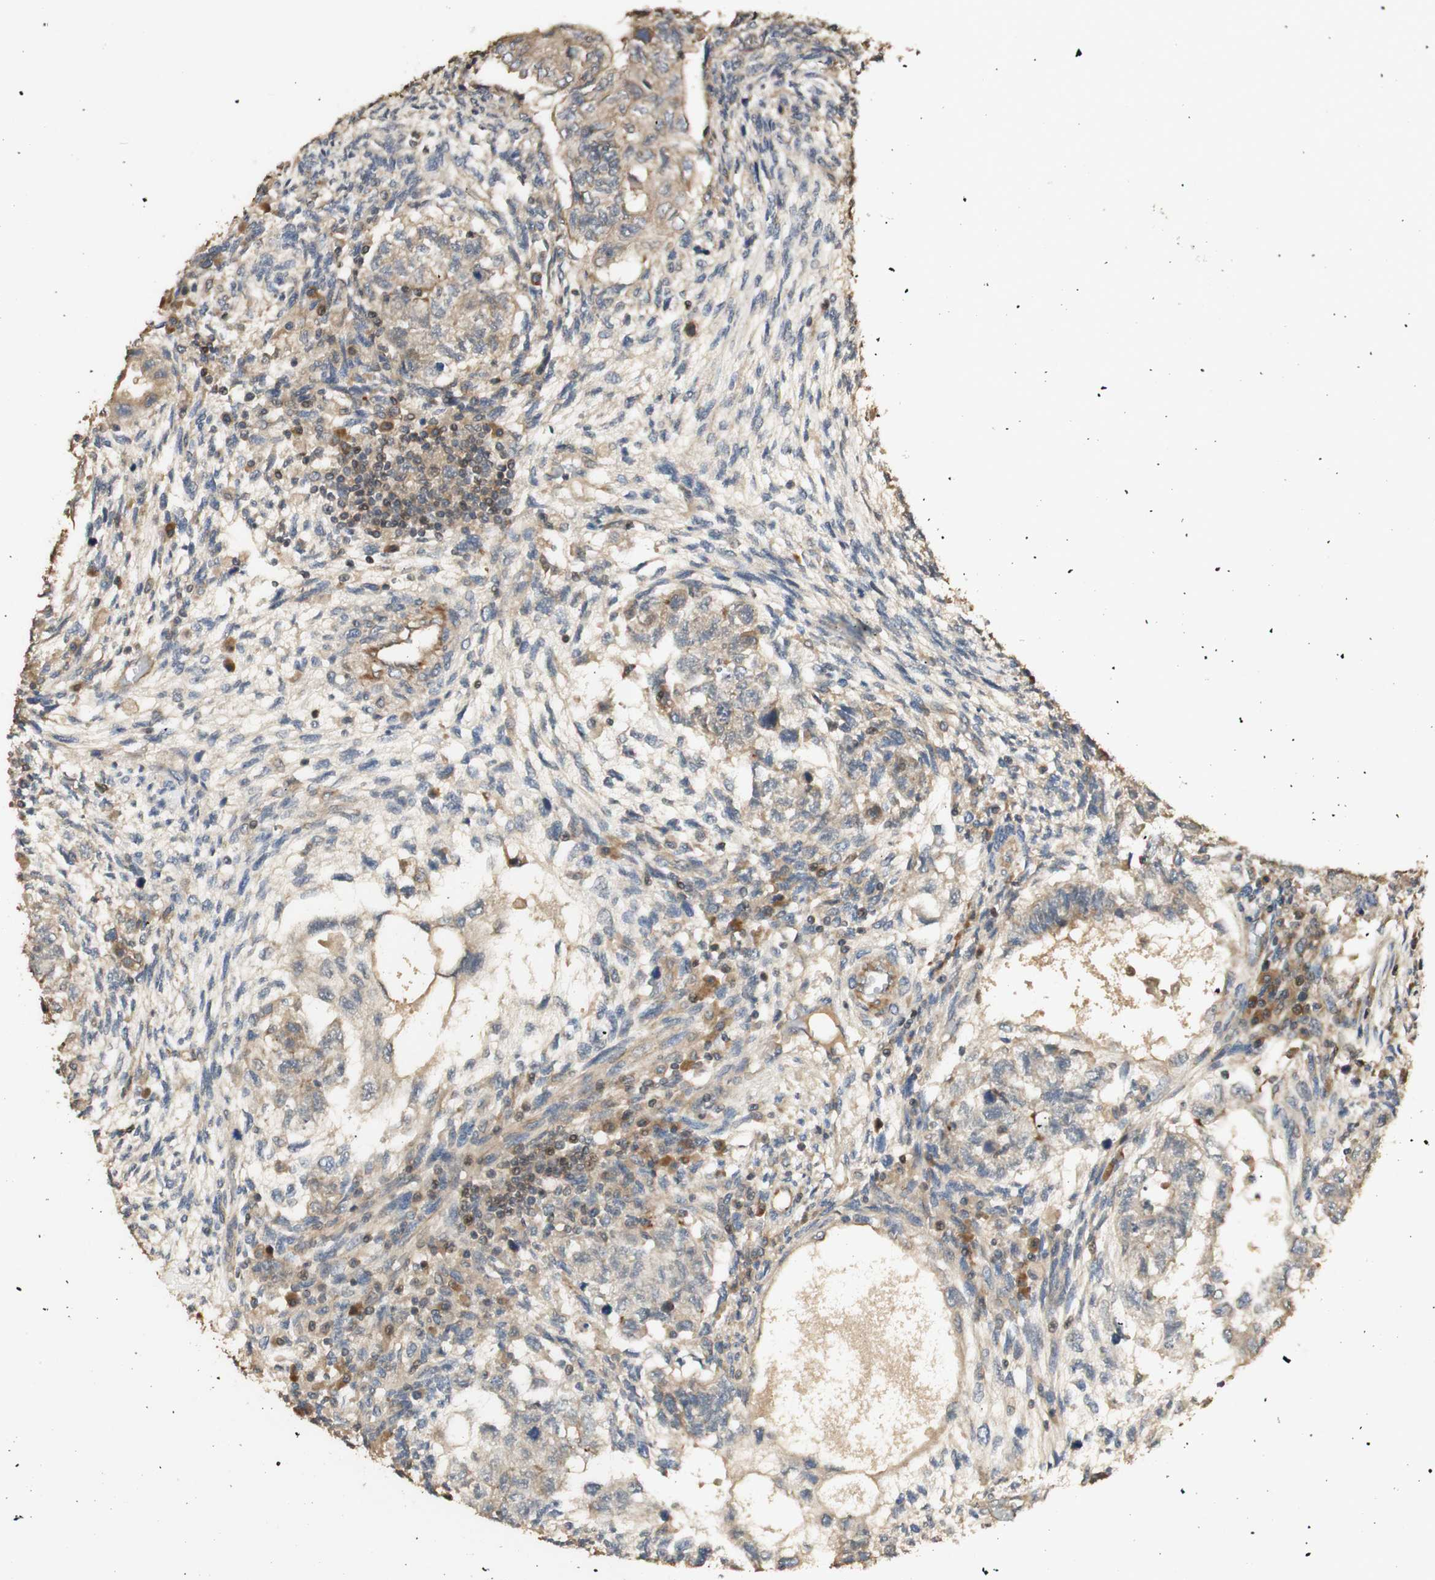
{"staining": {"intensity": "weak", "quantity": ">75%", "location": "cytoplasmic/membranous"}, "tissue": "testis cancer", "cell_type": "Tumor cells", "image_type": "cancer", "snomed": [{"axis": "morphology", "description": "Normal tissue, NOS"}, {"axis": "morphology", "description": "Carcinoma, Embryonal, NOS"}, {"axis": "topography", "description": "Testis"}], "caption": "A photomicrograph of testis cancer (embryonal carcinoma) stained for a protein displays weak cytoplasmic/membranous brown staining in tumor cells.", "gene": "AGER", "patient": {"sex": "male", "age": 36}}